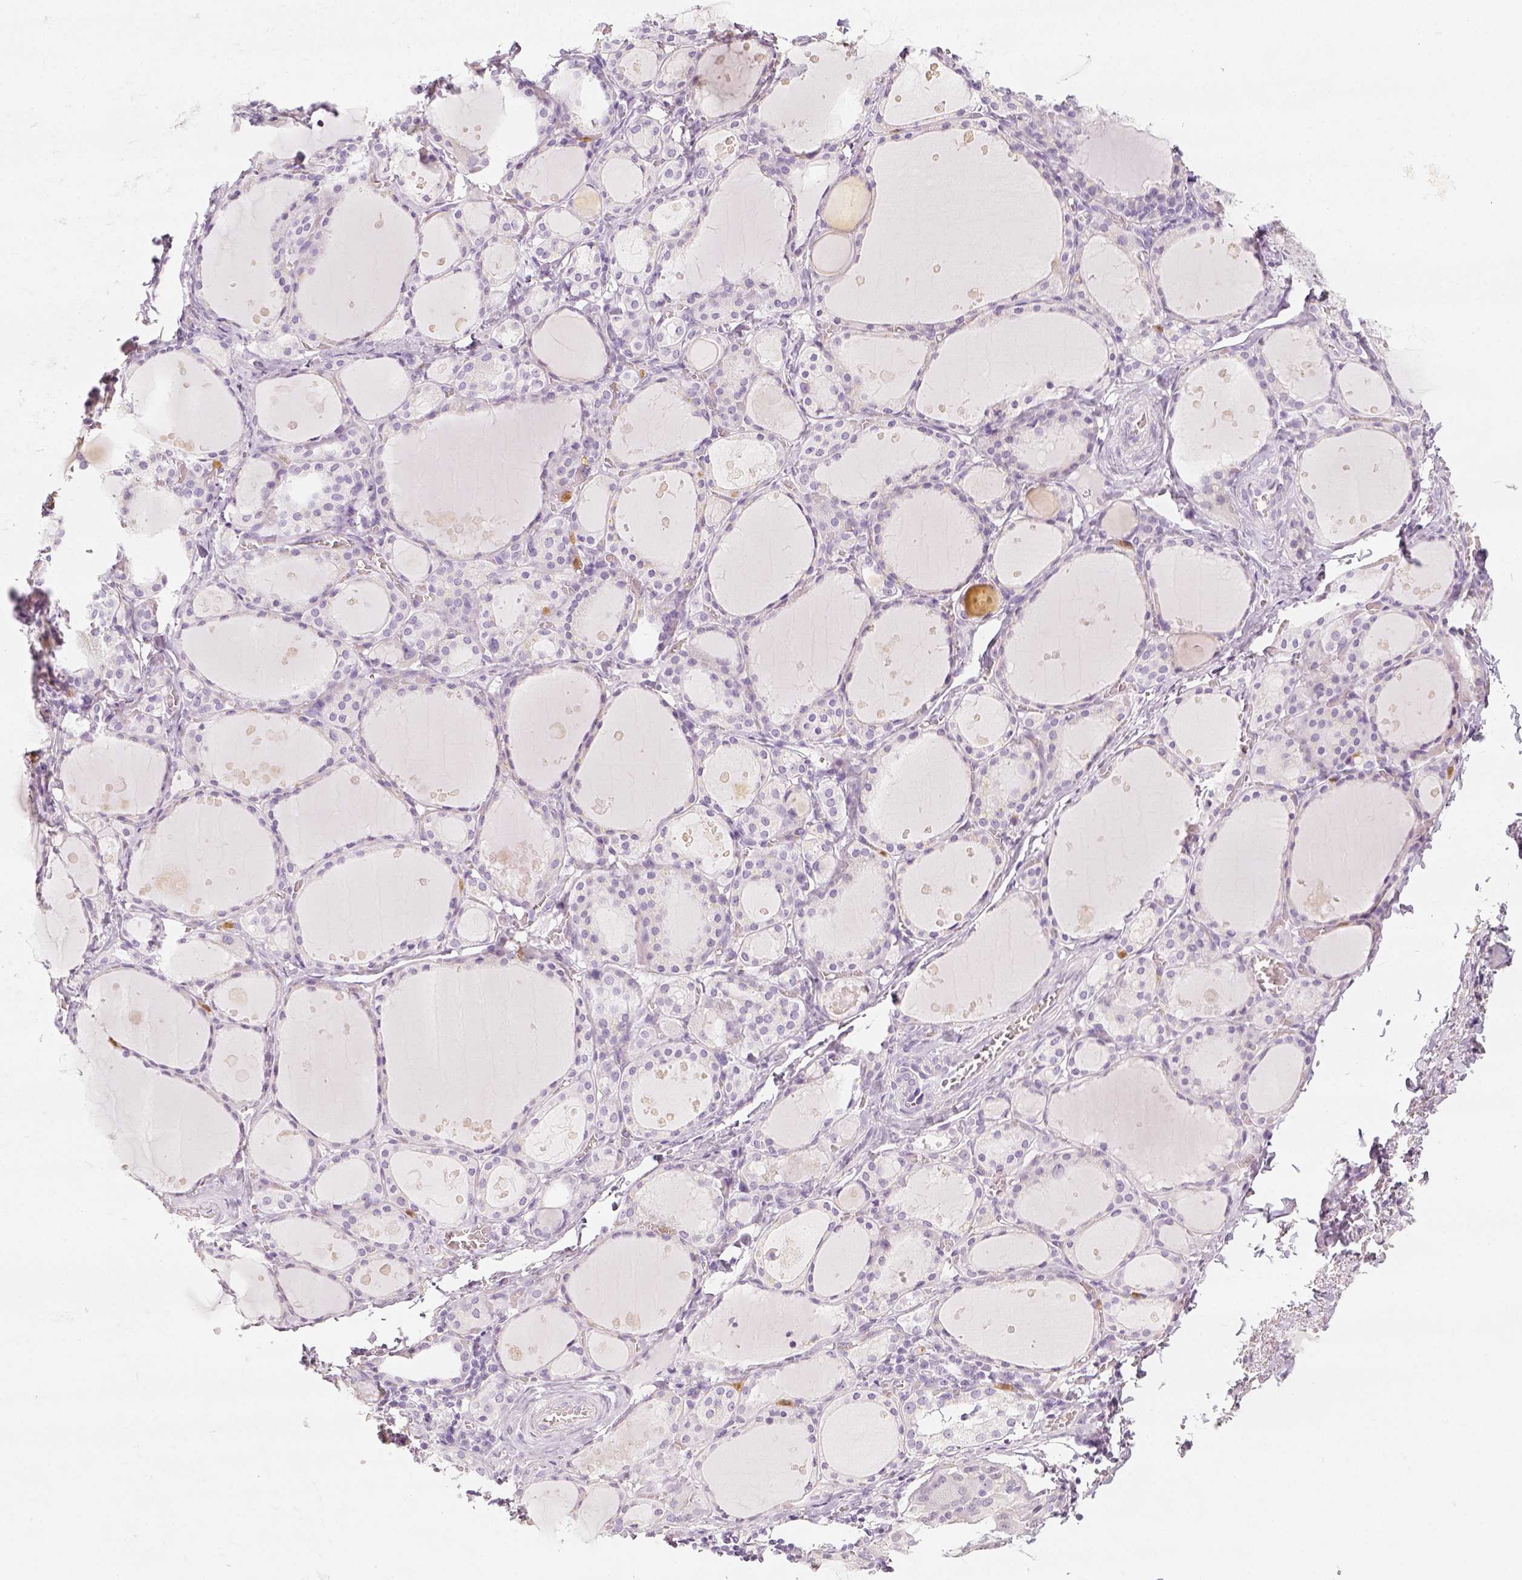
{"staining": {"intensity": "negative", "quantity": "none", "location": "none"}, "tissue": "thyroid gland", "cell_type": "Glandular cells", "image_type": "normal", "snomed": [{"axis": "morphology", "description": "Normal tissue, NOS"}, {"axis": "topography", "description": "Thyroid gland"}], "caption": "Micrograph shows no protein expression in glandular cells of benign thyroid gland. The staining is performed using DAB brown chromogen with nuclei counter-stained in using hematoxylin.", "gene": "NECAB2", "patient": {"sex": "male", "age": 68}}